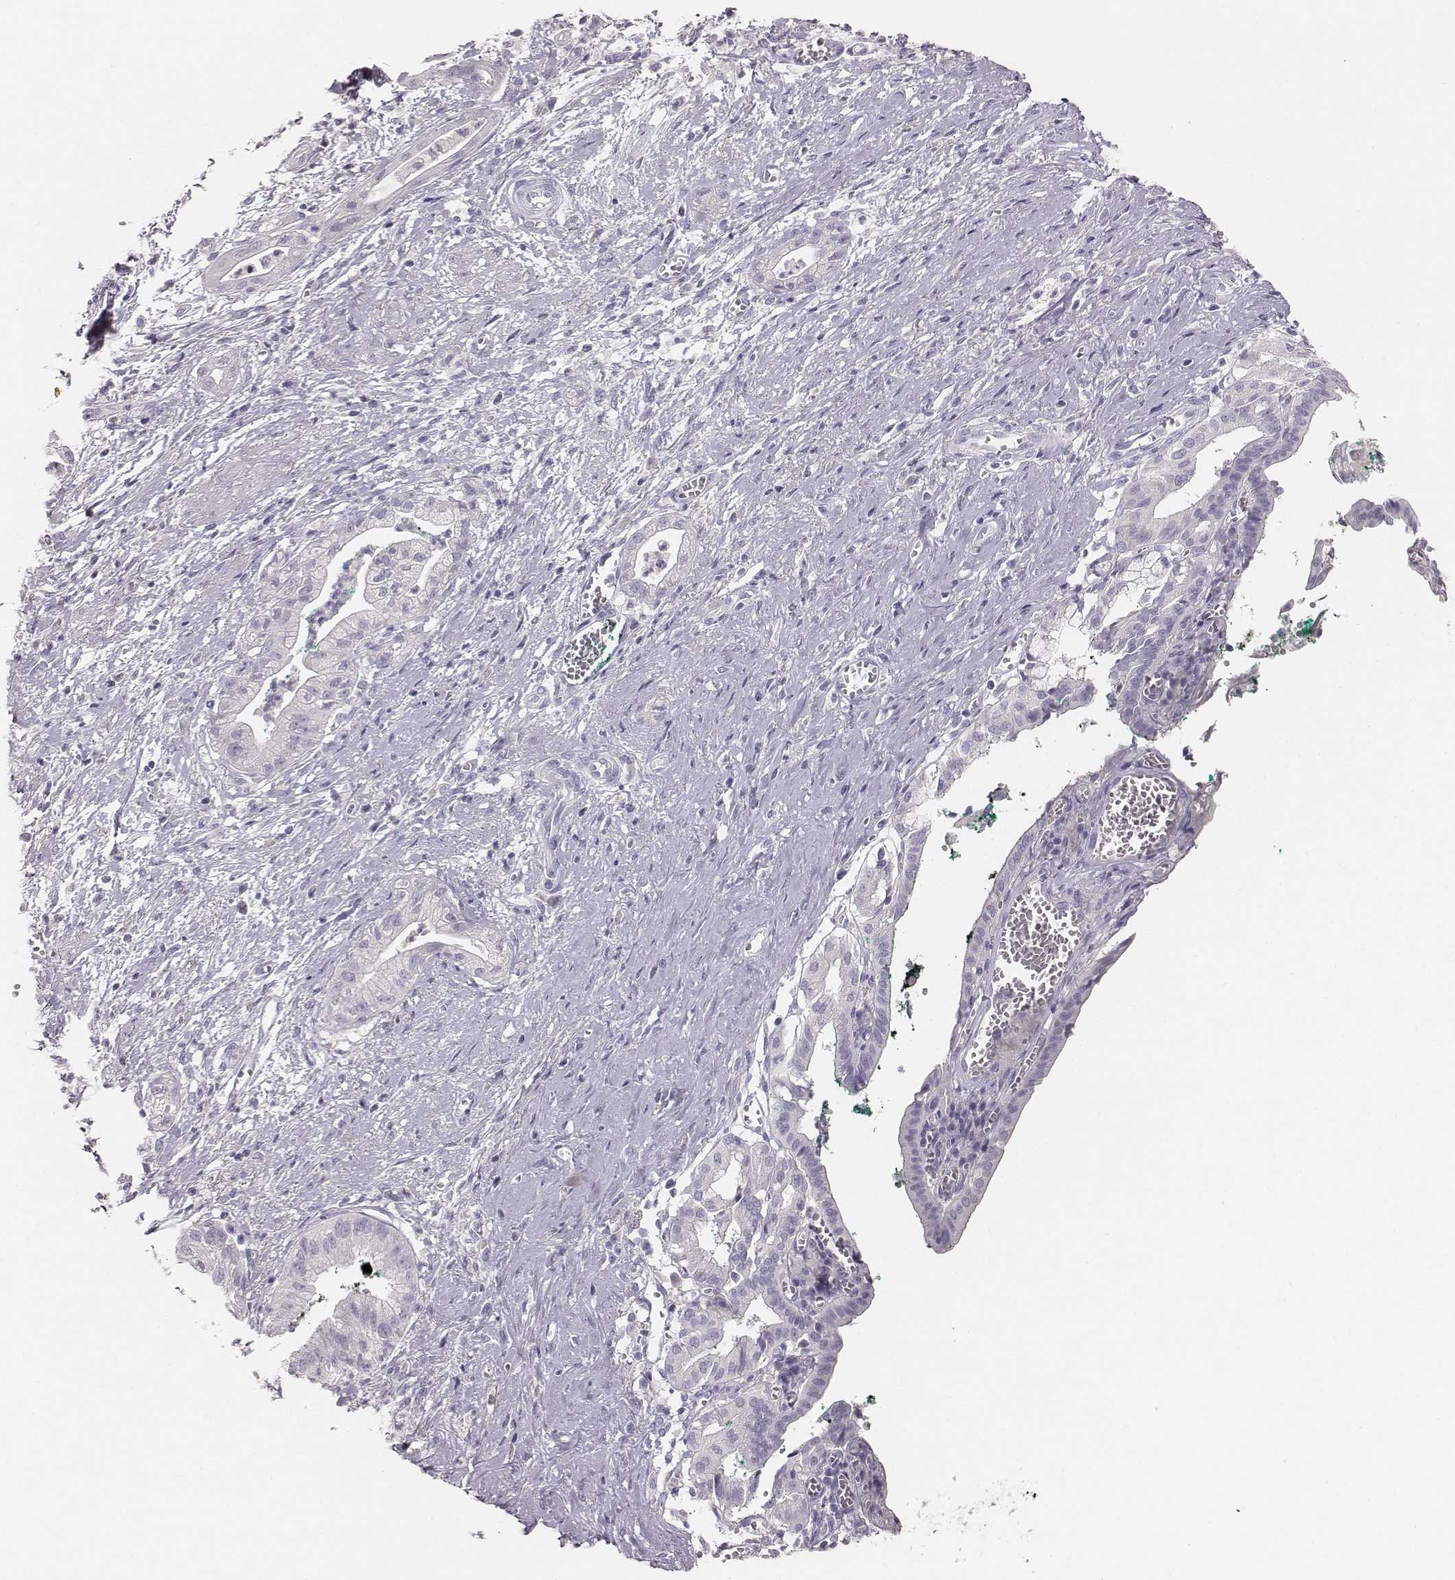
{"staining": {"intensity": "negative", "quantity": "none", "location": "none"}, "tissue": "pancreatic cancer", "cell_type": "Tumor cells", "image_type": "cancer", "snomed": [{"axis": "morphology", "description": "Normal tissue, NOS"}, {"axis": "morphology", "description": "Adenocarcinoma, NOS"}, {"axis": "topography", "description": "Lymph node"}, {"axis": "topography", "description": "Pancreas"}], "caption": "High magnification brightfield microscopy of pancreatic adenocarcinoma stained with DAB (brown) and counterstained with hematoxylin (blue): tumor cells show no significant expression. Brightfield microscopy of immunohistochemistry (IHC) stained with DAB (brown) and hematoxylin (blue), captured at high magnification.", "gene": "MYH6", "patient": {"sex": "female", "age": 58}}